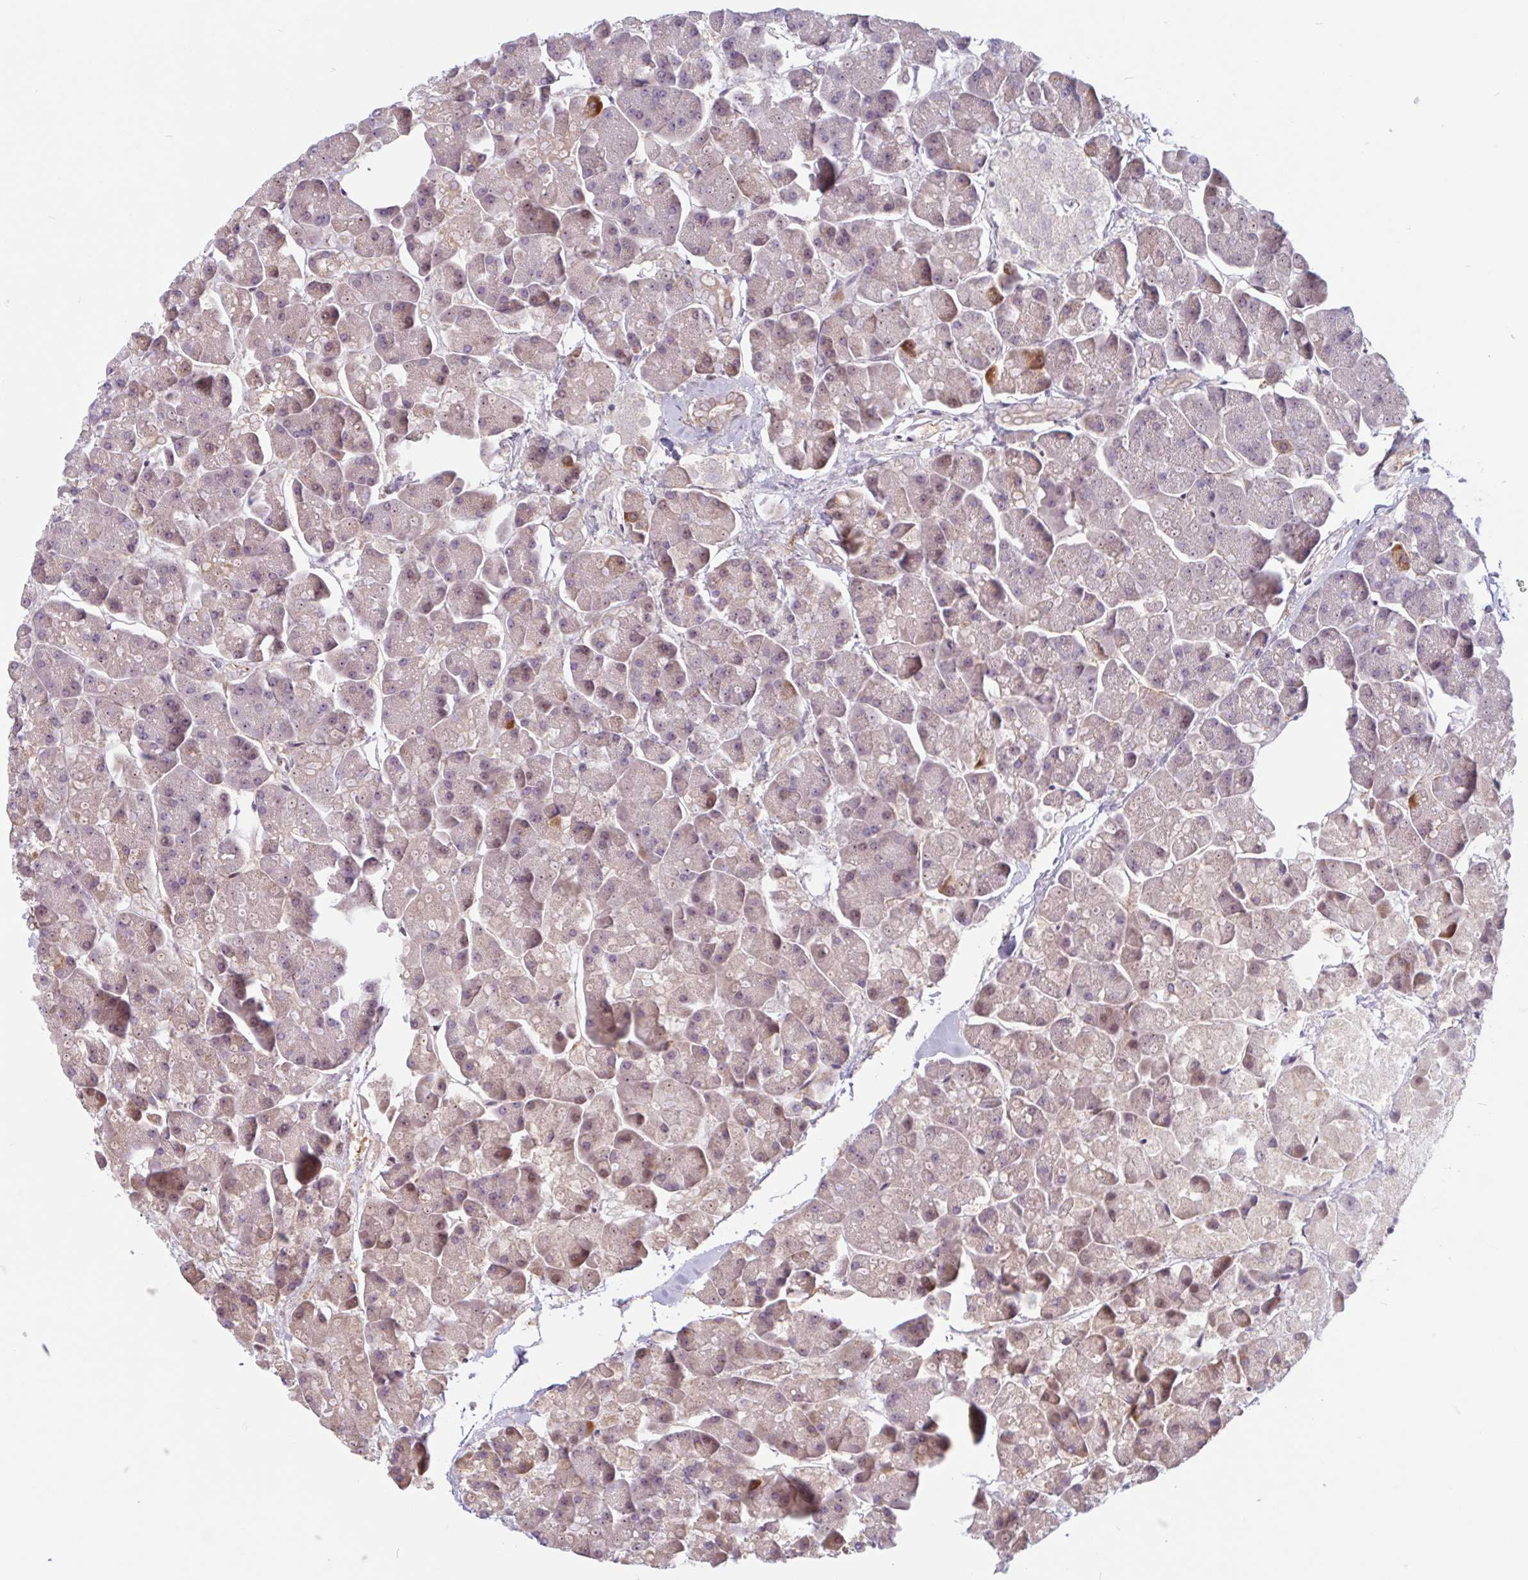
{"staining": {"intensity": "weak", "quantity": "<25%", "location": "cytoplasmic/membranous"}, "tissue": "pancreas", "cell_type": "Exocrine glandular cells", "image_type": "normal", "snomed": [{"axis": "morphology", "description": "Normal tissue, NOS"}, {"axis": "topography", "description": "Pancreas"}, {"axis": "topography", "description": "Peripheral nerve tissue"}], "caption": "This micrograph is of normal pancreas stained with immunohistochemistry (IHC) to label a protein in brown with the nuclei are counter-stained blue. There is no expression in exocrine glandular cells. (DAB IHC, high magnification).", "gene": "TMEM119", "patient": {"sex": "male", "age": 54}}